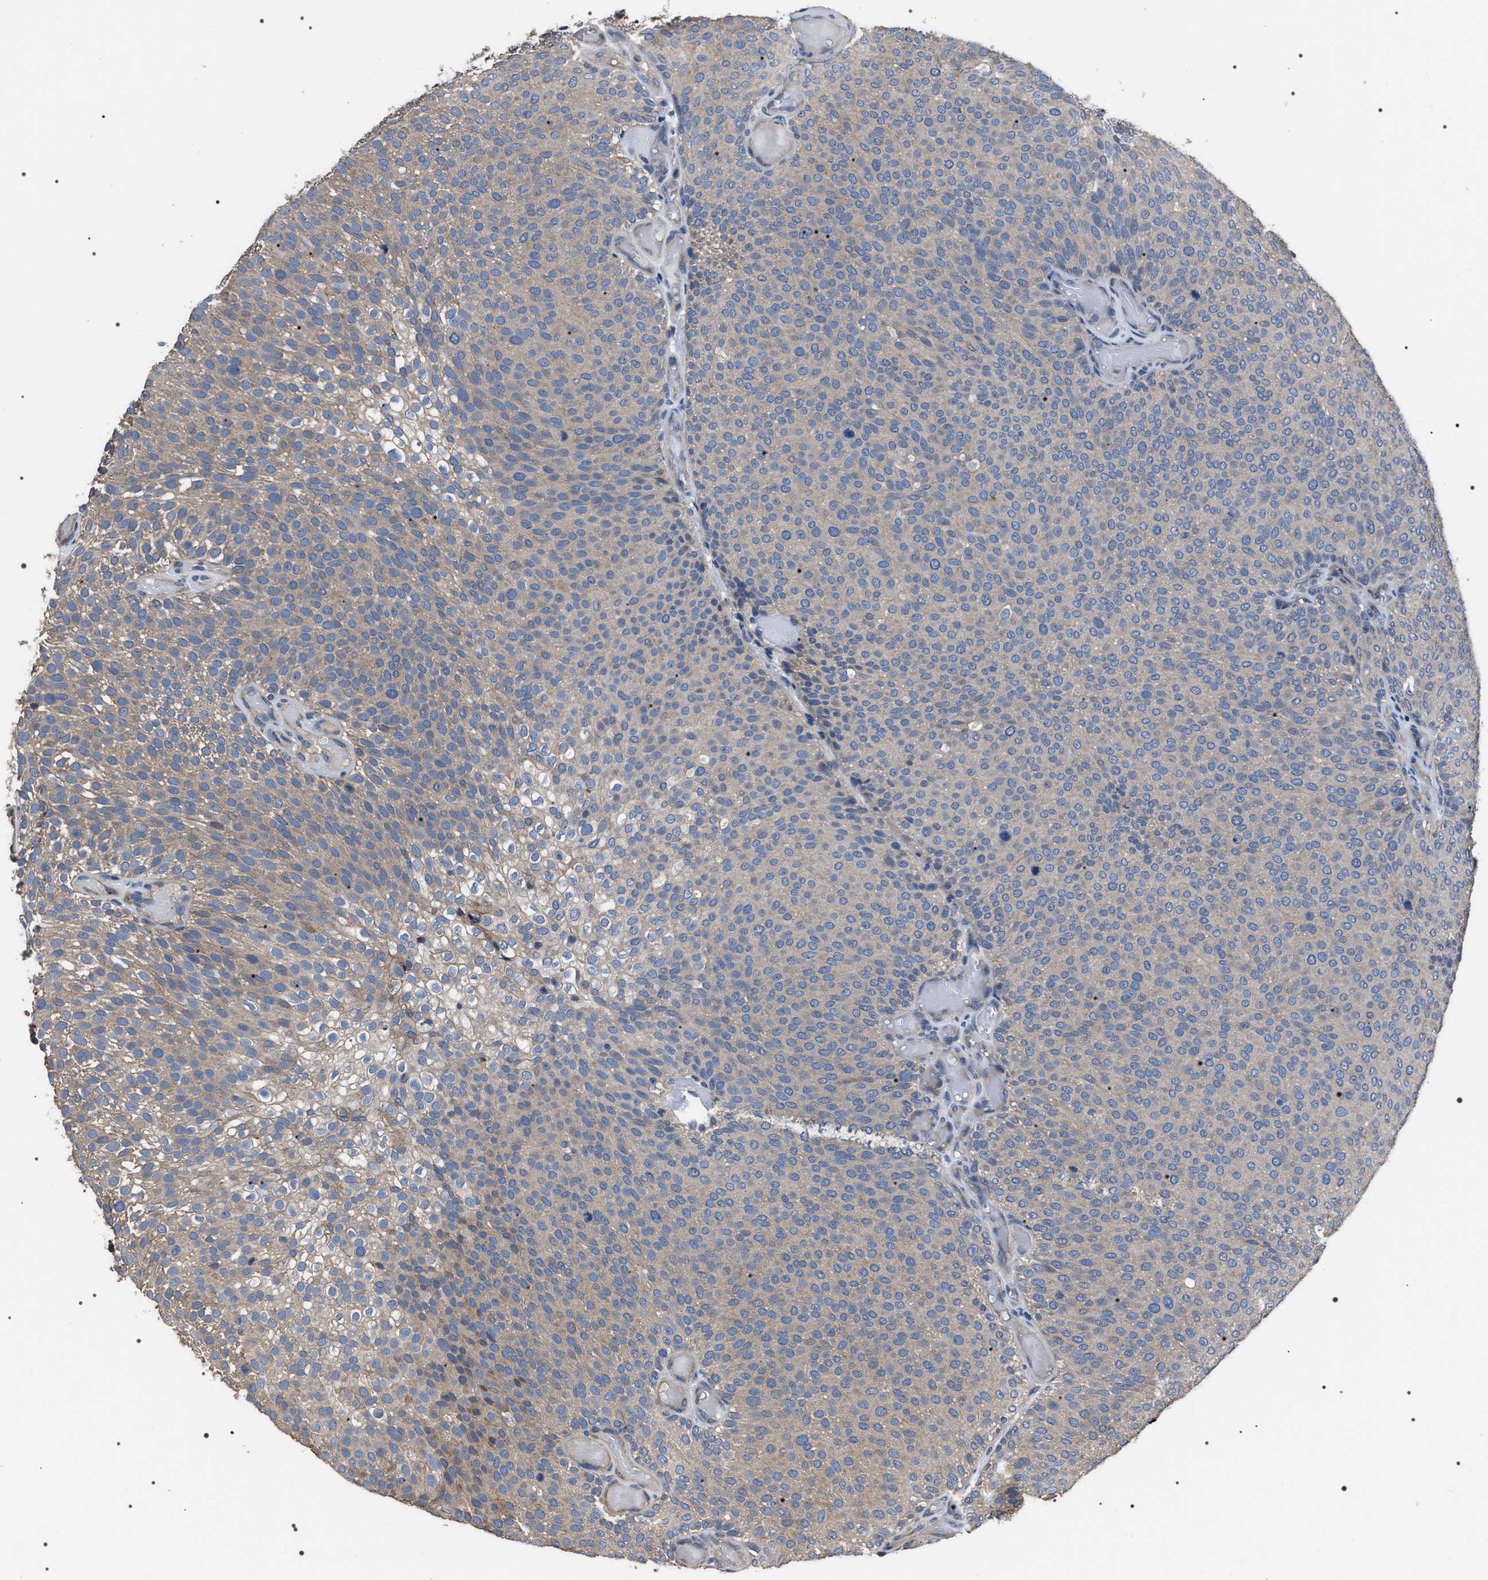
{"staining": {"intensity": "weak", "quantity": ">75%", "location": "cytoplasmic/membranous"}, "tissue": "urothelial cancer", "cell_type": "Tumor cells", "image_type": "cancer", "snomed": [{"axis": "morphology", "description": "Urothelial carcinoma, Low grade"}, {"axis": "topography", "description": "Urinary bladder"}], "caption": "This histopathology image shows immunohistochemistry (IHC) staining of low-grade urothelial carcinoma, with low weak cytoplasmic/membranous positivity in about >75% of tumor cells.", "gene": "TRIM54", "patient": {"sex": "male", "age": 78}}